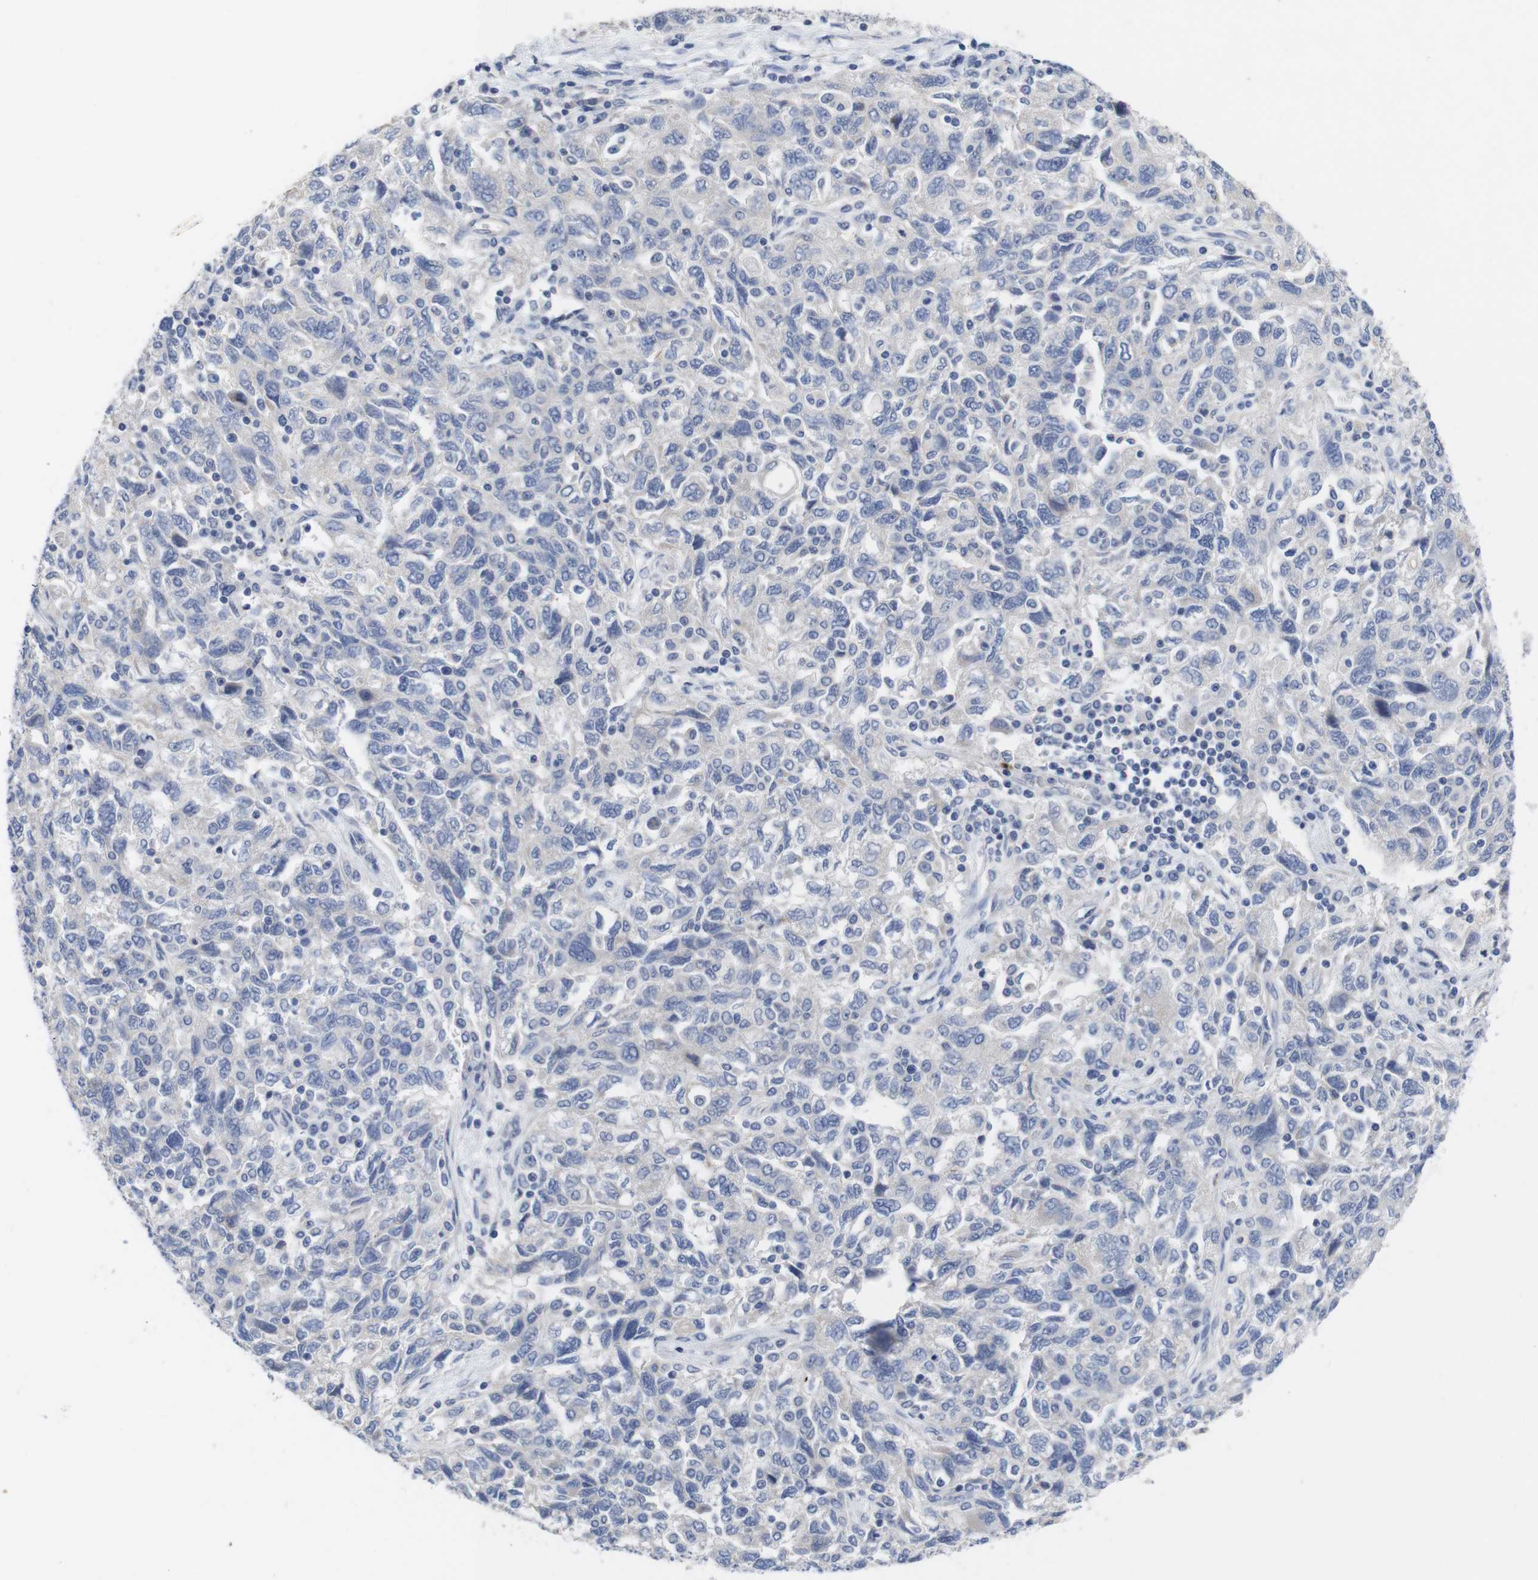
{"staining": {"intensity": "negative", "quantity": "none", "location": "none"}, "tissue": "ovarian cancer", "cell_type": "Tumor cells", "image_type": "cancer", "snomed": [{"axis": "morphology", "description": "Carcinoma, NOS"}, {"axis": "morphology", "description": "Cystadenocarcinoma, serous, NOS"}, {"axis": "topography", "description": "Ovary"}], "caption": "Tumor cells are negative for brown protein staining in serous cystadenocarcinoma (ovarian). (DAB immunohistochemistry (IHC) visualized using brightfield microscopy, high magnification).", "gene": "TNNI3", "patient": {"sex": "female", "age": 69}}